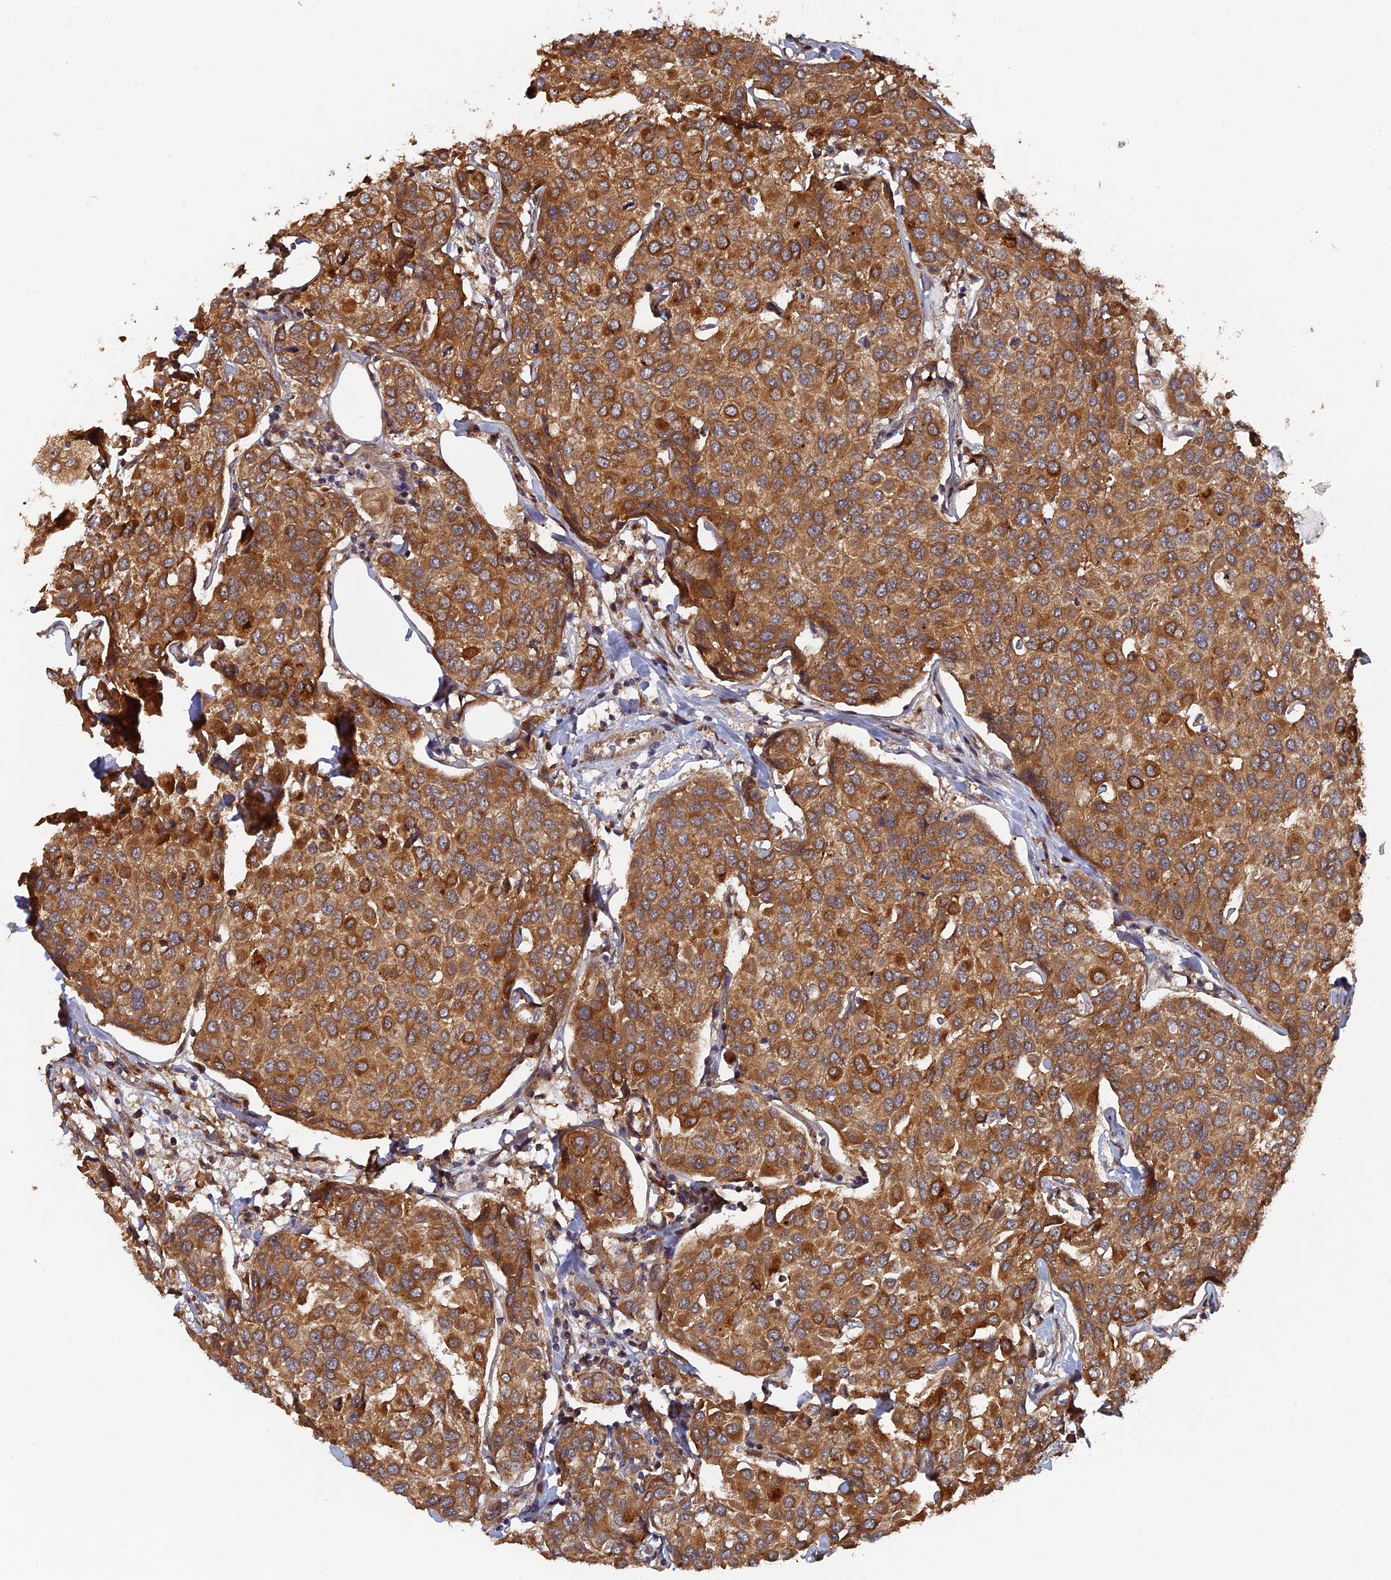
{"staining": {"intensity": "moderate", "quantity": ">75%", "location": "cytoplasmic/membranous"}, "tissue": "breast cancer", "cell_type": "Tumor cells", "image_type": "cancer", "snomed": [{"axis": "morphology", "description": "Duct carcinoma"}, {"axis": "topography", "description": "Breast"}], "caption": "Breast invasive ductal carcinoma stained with DAB (3,3'-diaminobenzidine) immunohistochemistry demonstrates medium levels of moderate cytoplasmic/membranous positivity in about >75% of tumor cells.", "gene": "VPS37C", "patient": {"sex": "female", "age": 55}}